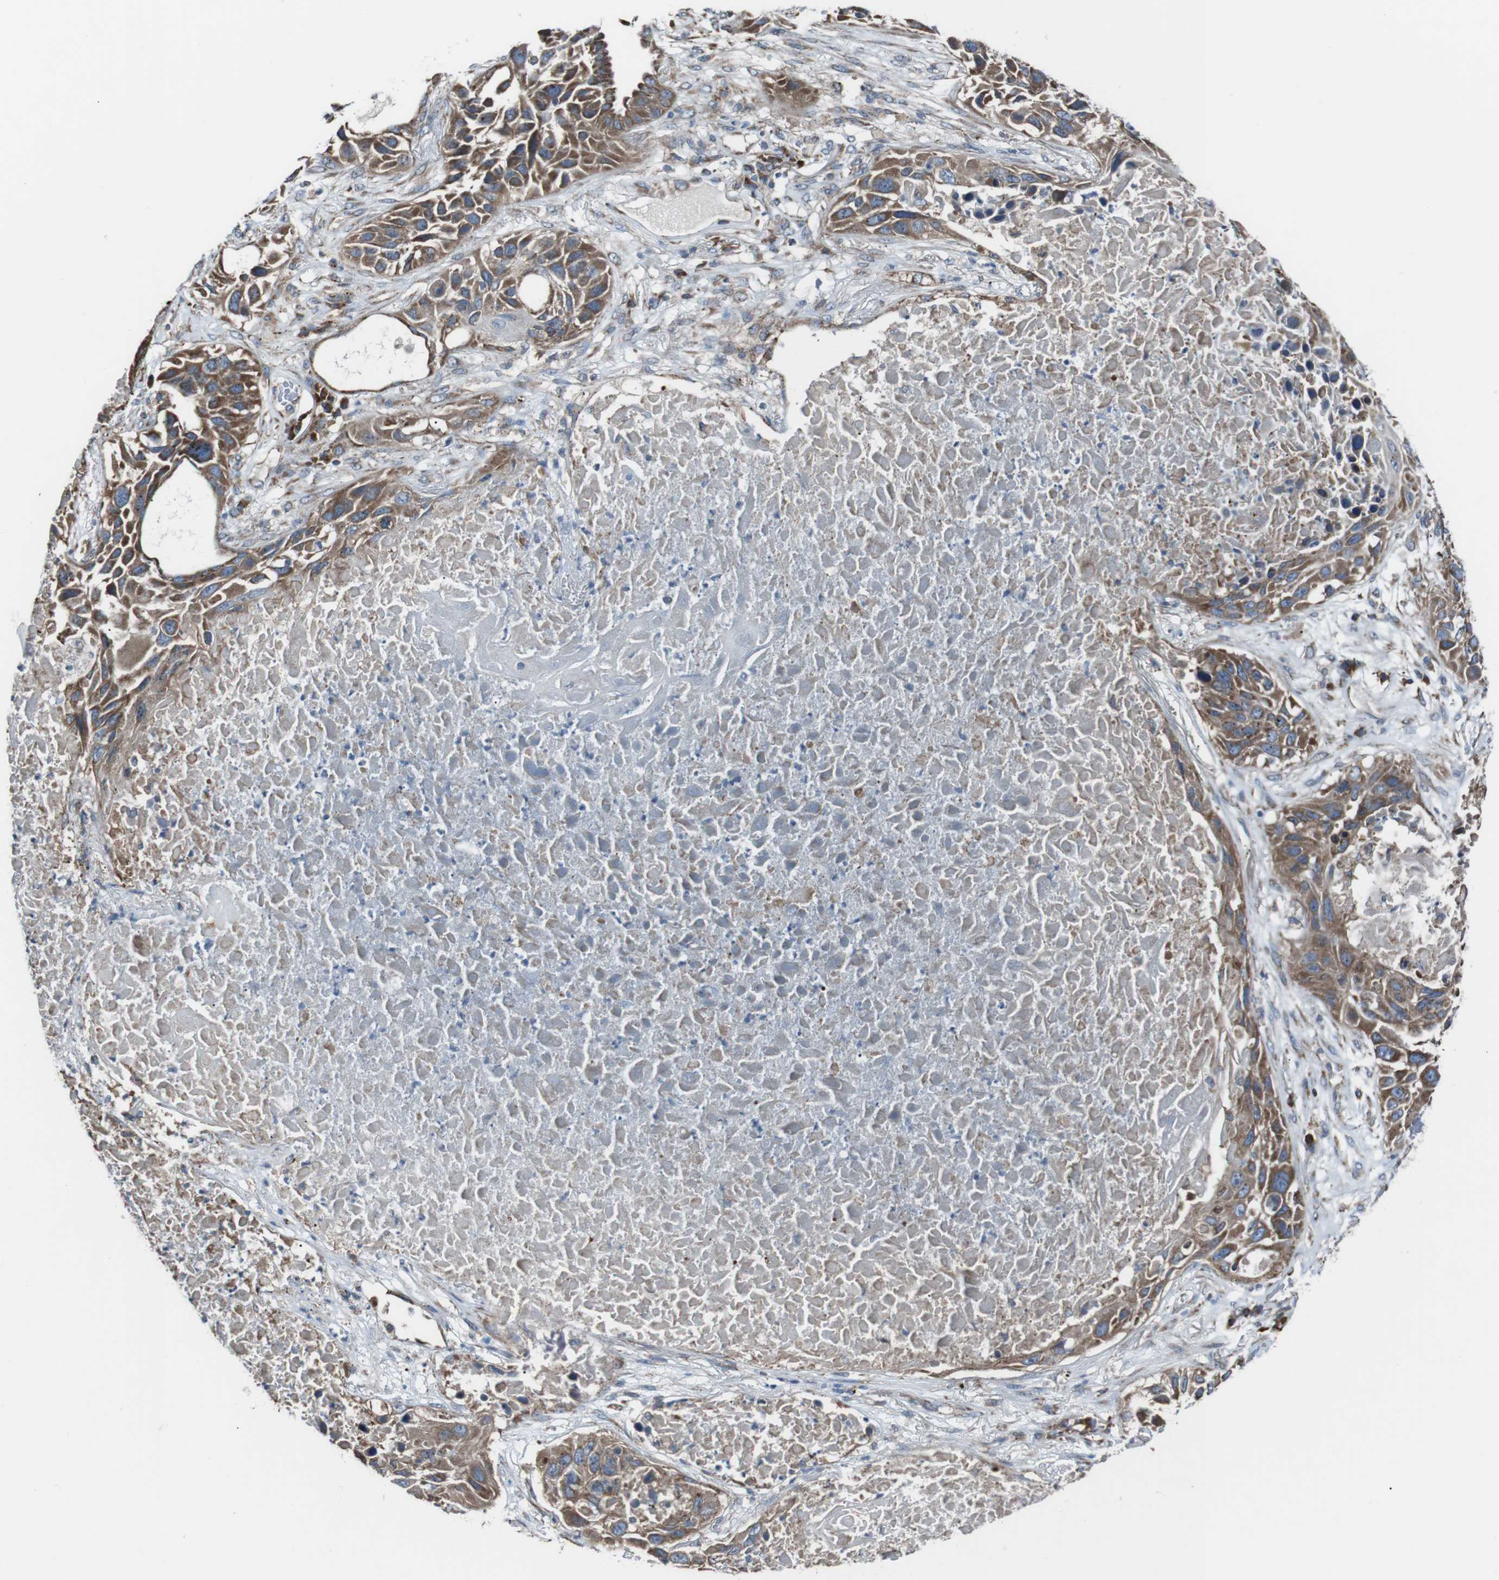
{"staining": {"intensity": "moderate", "quantity": ">75%", "location": "cytoplasmic/membranous"}, "tissue": "lung cancer", "cell_type": "Tumor cells", "image_type": "cancer", "snomed": [{"axis": "morphology", "description": "Squamous cell carcinoma, NOS"}, {"axis": "topography", "description": "Lung"}], "caption": "Brown immunohistochemical staining in lung cancer demonstrates moderate cytoplasmic/membranous positivity in about >75% of tumor cells.", "gene": "CISD2", "patient": {"sex": "male", "age": 57}}